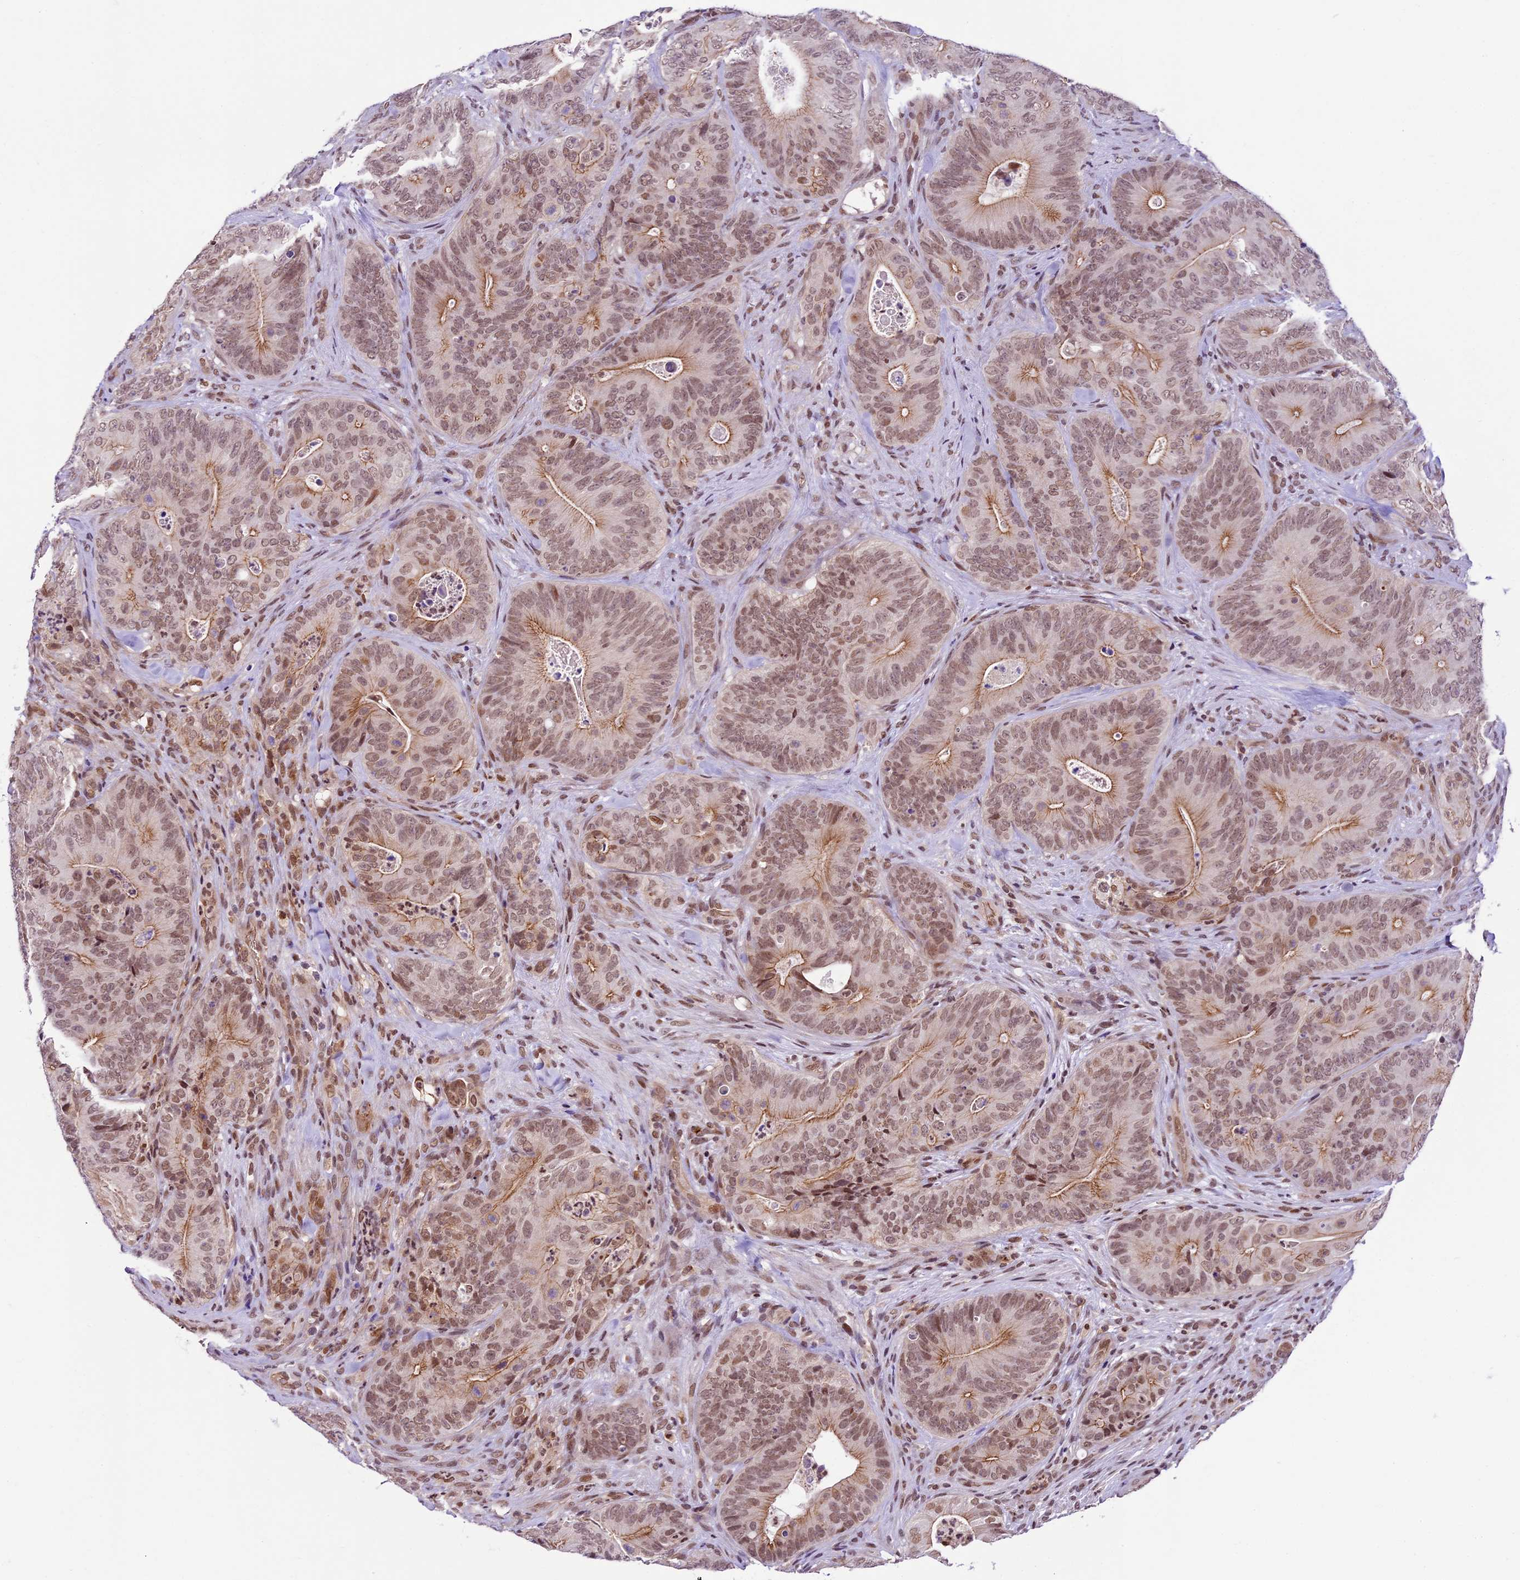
{"staining": {"intensity": "moderate", "quantity": ">75%", "location": "cytoplasmic/membranous,nuclear"}, "tissue": "colorectal cancer", "cell_type": "Tumor cells", "image_type": "cancer", "snomed": [{"axis": "morphology", "description": "Normal tissue, NOS"}, {"axis": "topography", "description": "Colon"}], "caption": "Tumor cells demonstrate moderate cytoplasmic/membranous and nuclear expression in approximately >75% of cells in colorectal cancer. (IHC, brightfield microscopy, high magnification).", "gene": "SHKBP1", "patient": {"sex": "female", "age": 82}}